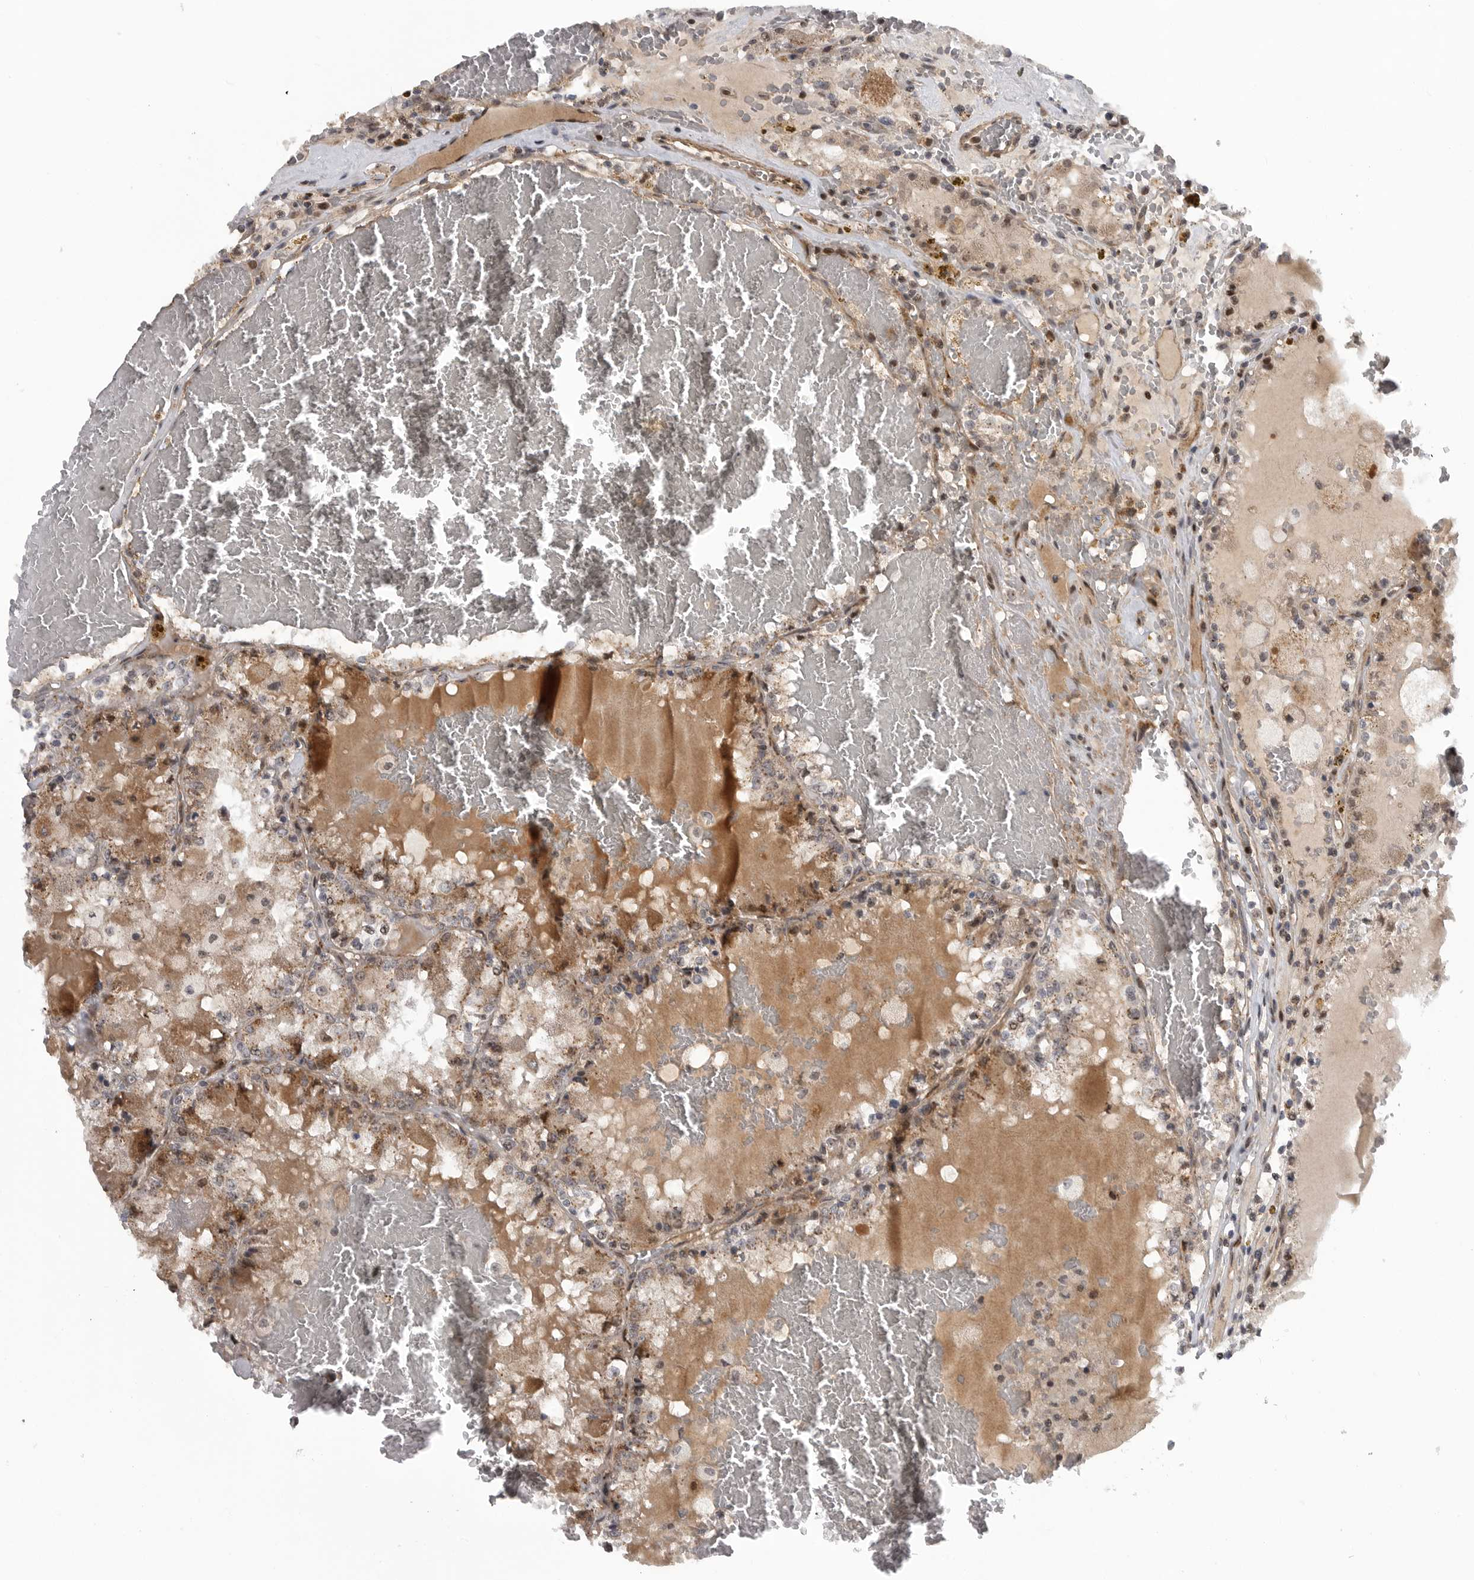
{"staining": {"intensity": "weak", "quantity": ">75%", "location": "cytoplasmic/membranous"}, "tissue": "renal cancer", "cell_type": "Tumor cells", "image_type": "cancer", "snomed": [{"axis": "morphology", "description": "Adenocarcinoma, NOS"}, {"axis": "topography", "description": "Kidney"}], "caption": "A brown stain highlights weak cytoplasmic/membranous expression of a protein in renal cancer tumor cells.", "gene": "TMPRSS11F", "patient": {"sex": "female", "age": 56}}